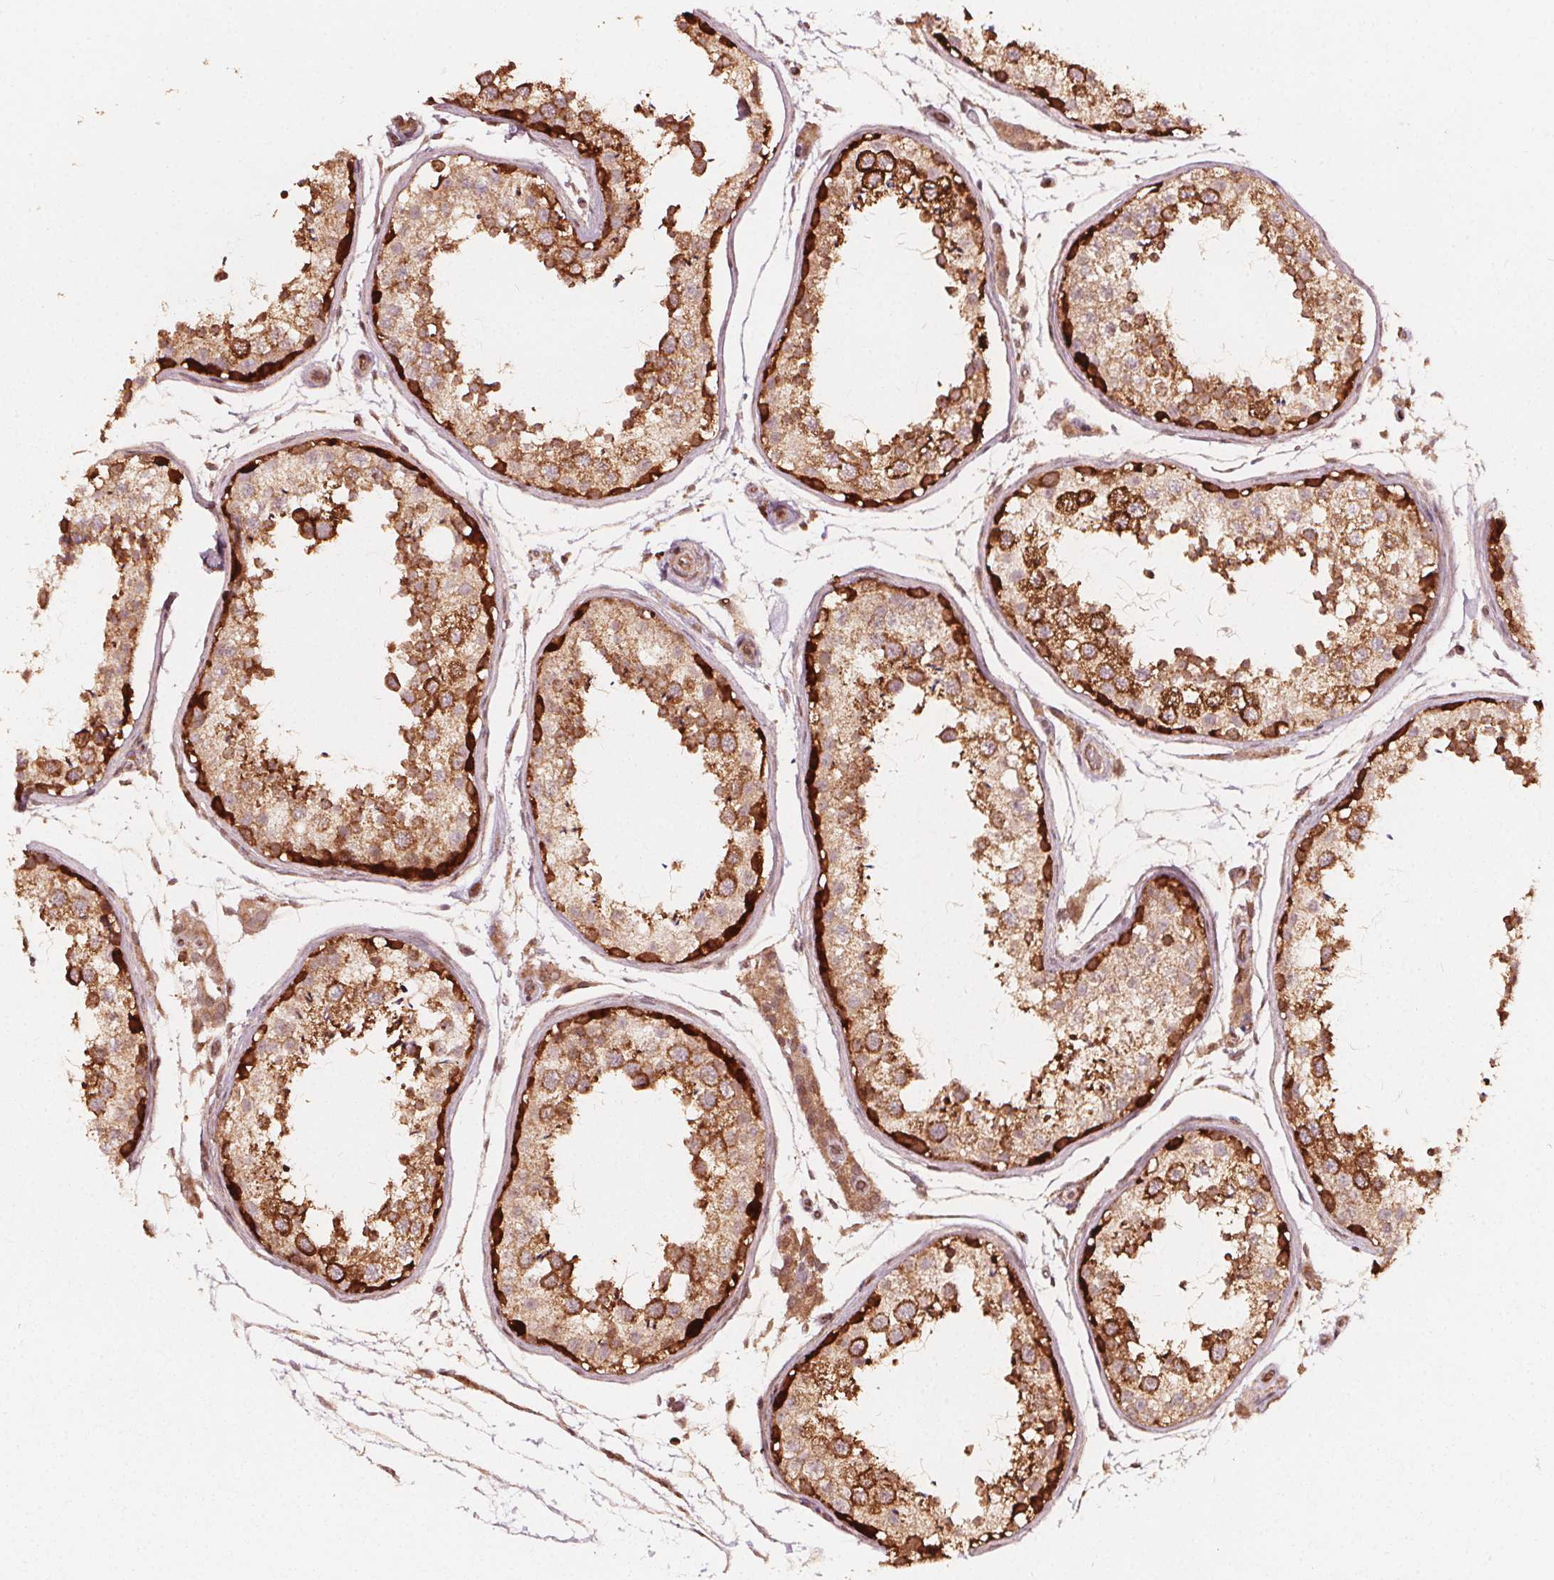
{"staining": {"intensity": "strong", "quantity": ">75%", "location": "cytoplasmic/membranous"}, "tissue": "testis", "cell_type": "Cells in seminiferous ducts", "image_type": "normal", "snomed": [{"axis": "morphology", "description": "Normal tissue, NOS"}, {"axis": "topography", "description": "Testis"}], "caption": "IHC histopathology image of normal testis: testis stained using IHC demonstrates high levels of strong protein expression localized specifically in the cytoplasmic/membranous of cells in seminiferous ducts, appearing as a cytoplasmic/membranous brown color.", "gene": "AIP", "patient": {"sex": "male", "age": 29}}